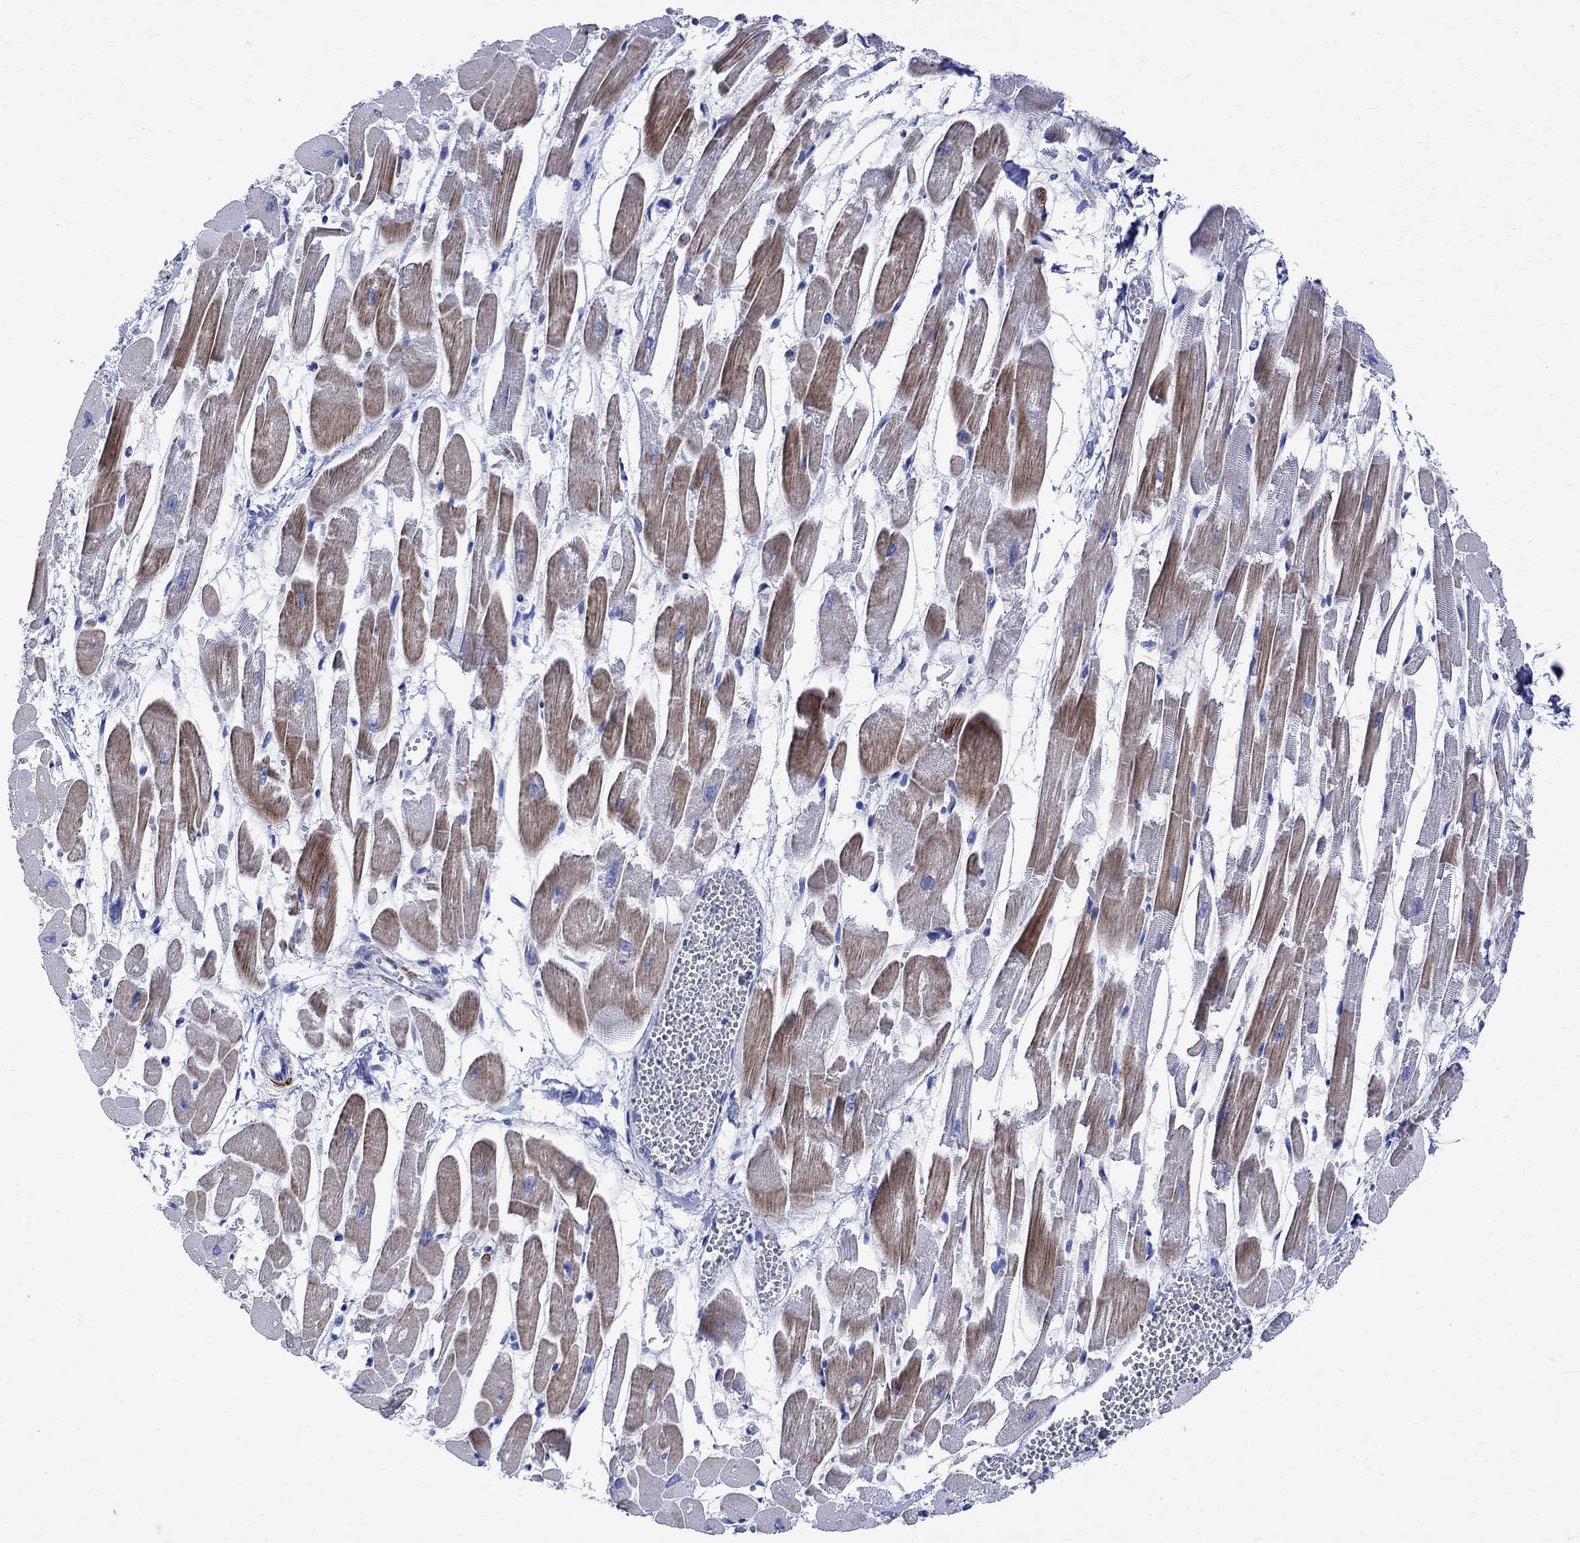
{"staining": {"intensity": "strong", "quantity": "25%-75%", "location": "cytoplasmic/membranous"}, "tissue": "heart muscle", "cell_type": "Cardiomyocytes", "image_type": "normal", "snomed": [{"axis": "morphology", "description": "Normal tissue, NOS"}, {"axis": "topography", "description": "Heart"}], "caption": "Immunohistochemical staining of benign heart muscle exhibits high levels of strong cytoplasmic/membranous positivity in approximately 25%-75% of cardiomyocytes.", "gene": "PARVB", "patient": {"sex": "female", "age": 52}}